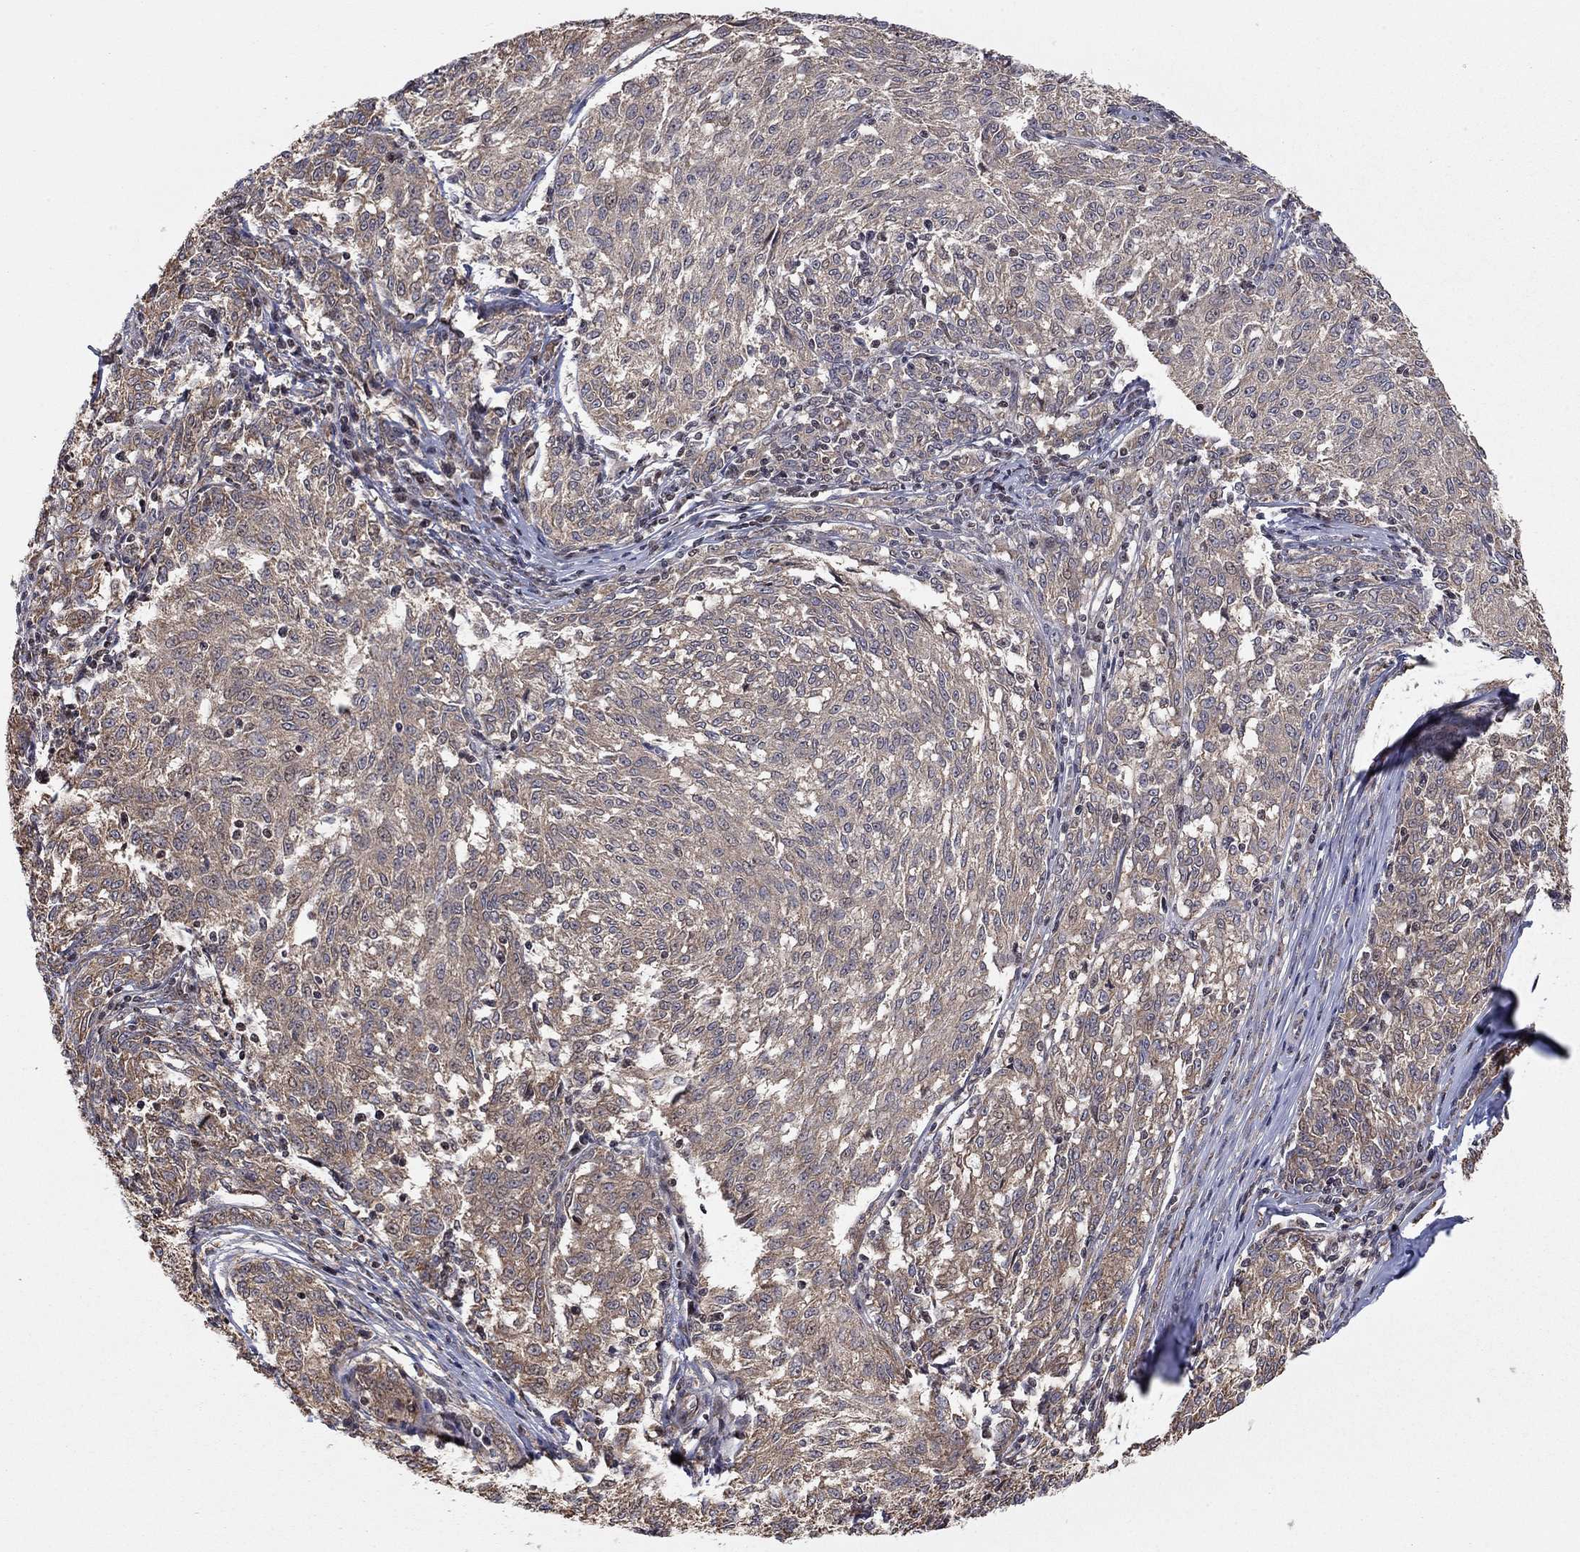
{"staining": {"intensity": "weak", "quantity": "<25%", "location": "cytoplasmic/membranous"}, "tissue": "melanoma", "cell_type": "Tumor cells", "image_type": "cancer", "snomed": [{"axis": "morphology", "description": "Malignant melanoma, NOS"}, {"axis": "topography", "description": "Skin"}], "caption": "Tumor cells show no significant positivity in malignant melanoma.", "gene": "TDP1", "patient": {"sex": "female", "age": 72}}